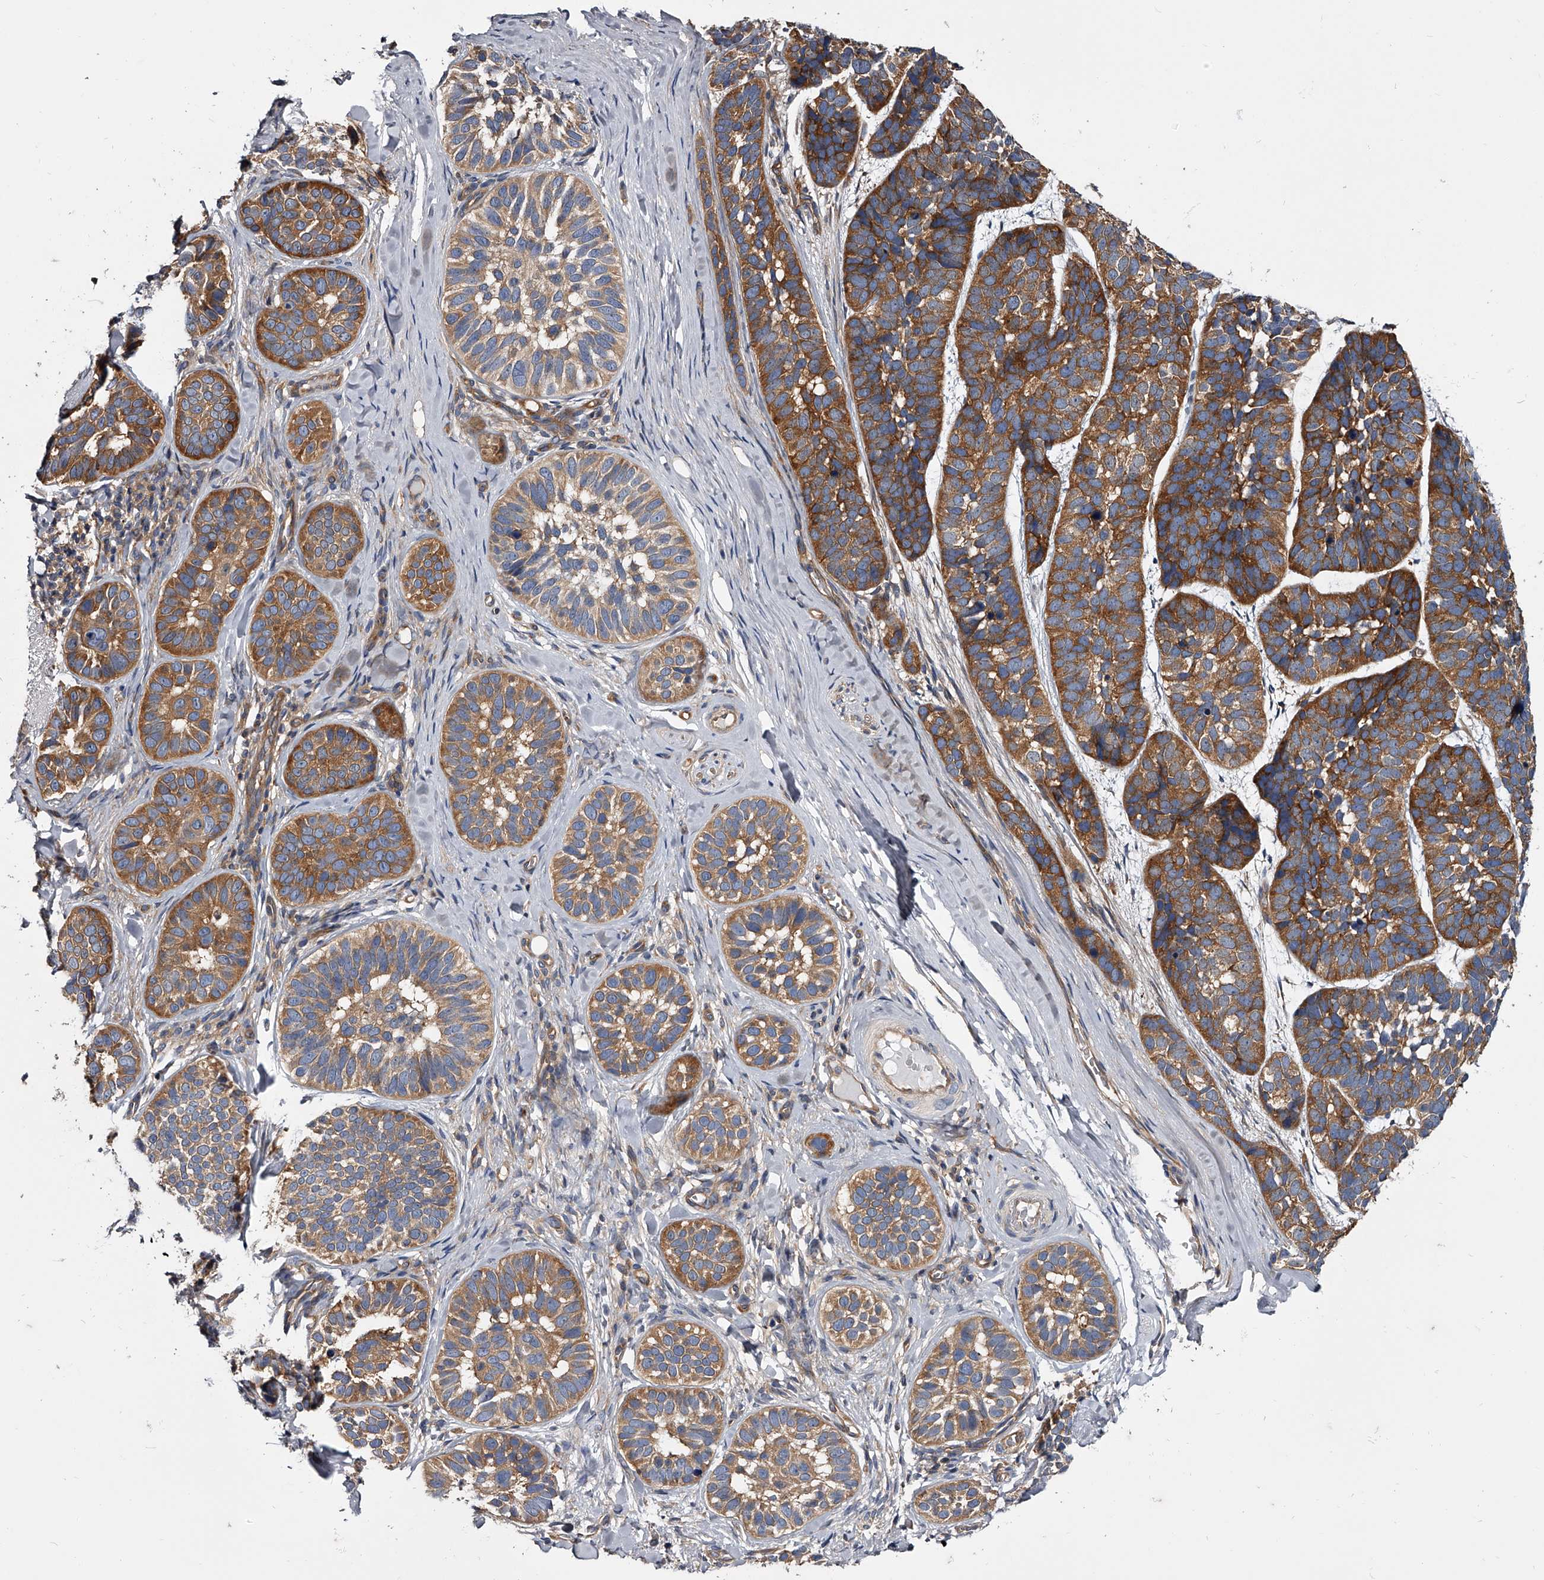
{"staining": {"intensity": "strong", "quantity": "25%-75%", "location": "cytoplasmic/membranous"}, "tissue": "skin cancer", "cell_type": "Tumor cells", "image_type": "cancer", "snomed": [{"axis": "morphology", "description": "Basal cell carcinoma"}, {"axis": "topography", "description": "Skin"}], "caption": "Immunohistochemical staining of skin cancer (basal cell carcinoma) demonstrates high levels of strong cytoplasmic/membranous protein expression in approximately 25%-75% of tumor cells. (Brightfield microscopy of DAB IHC at high magnification).", "gene": "GAPVD1", "patient": {"sex": "male", "age": 62}}